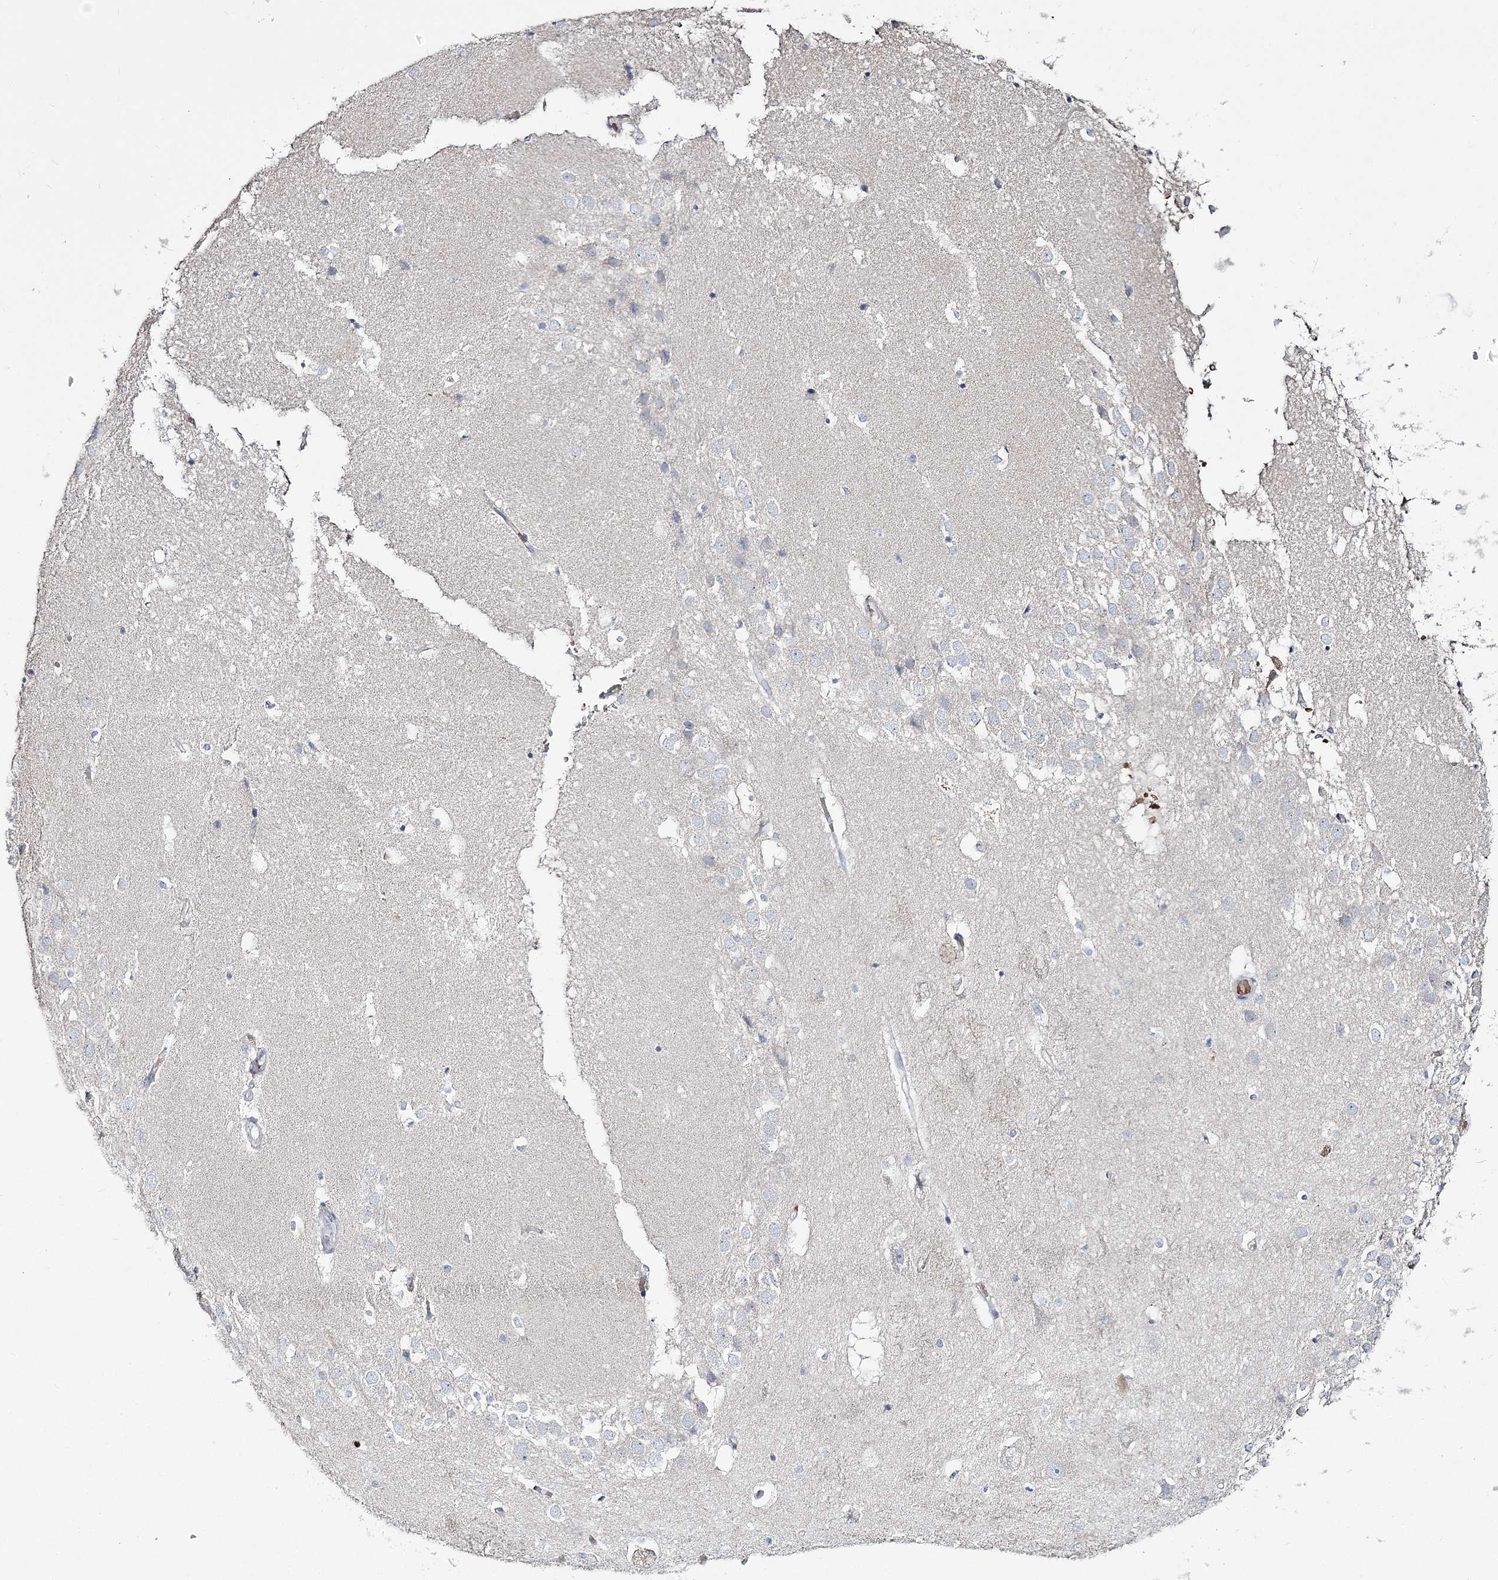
{"staining": {"intensity": "negative", "quantity": "none", "location": "none"}, "tissue": "hippocampus", "cell_type": "Glial cells", "image_type": "normal", "snomed": [{"axis": "morphology", "description": "Normal tissue, NOS"}, {"axis": "topography", "description": "Hippocampus"}], "caption": "Micrograph shows no protein positivity in glial cells of unremarkable hippocampus. (DAB (3,3'-diaminobenzidine) IHC visualized using brightfield microscopy, high magnification).", "gene": "ATP11B", "patient": {"sex": "female", "age": 52}}